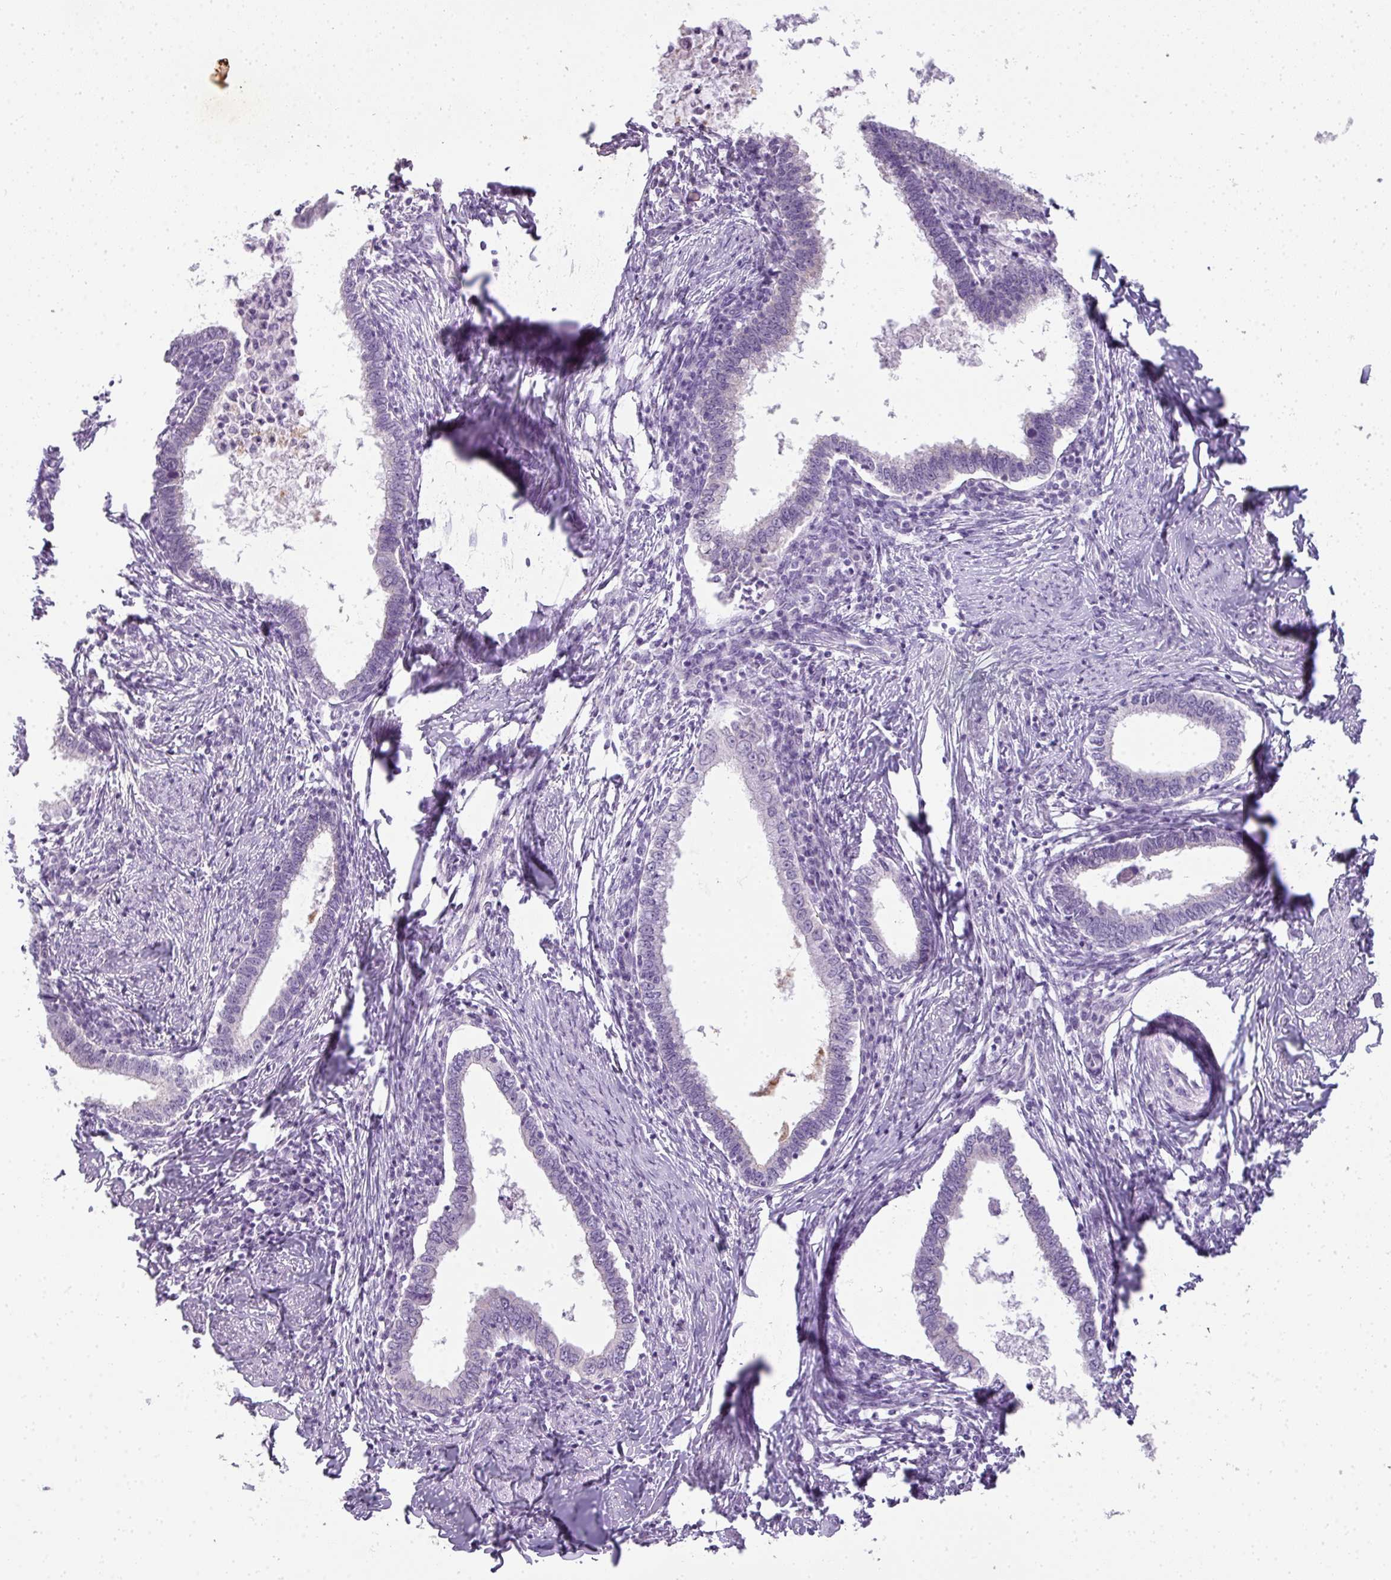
{"staining": {"intensity": "negative", "quantity": "none", "location": "none"}, "tissue": "cervical cancer", "cell_type": "Tumor cells", "image_type": "cancer", "snomed": [{"axis": "morphology", "description": "Adenocarcinoma, NOS"}, {"axis": "topography", "description": "Cervix"}], "caption": "DAB (3,3'-diaminobenzidine) immunohistochemical staining of cervical cancer (adenocarcinoma) shows no significant expression in tumor cells.", "gene": "RBMY1F", "patient": {"sex": "female", "age": 36}}